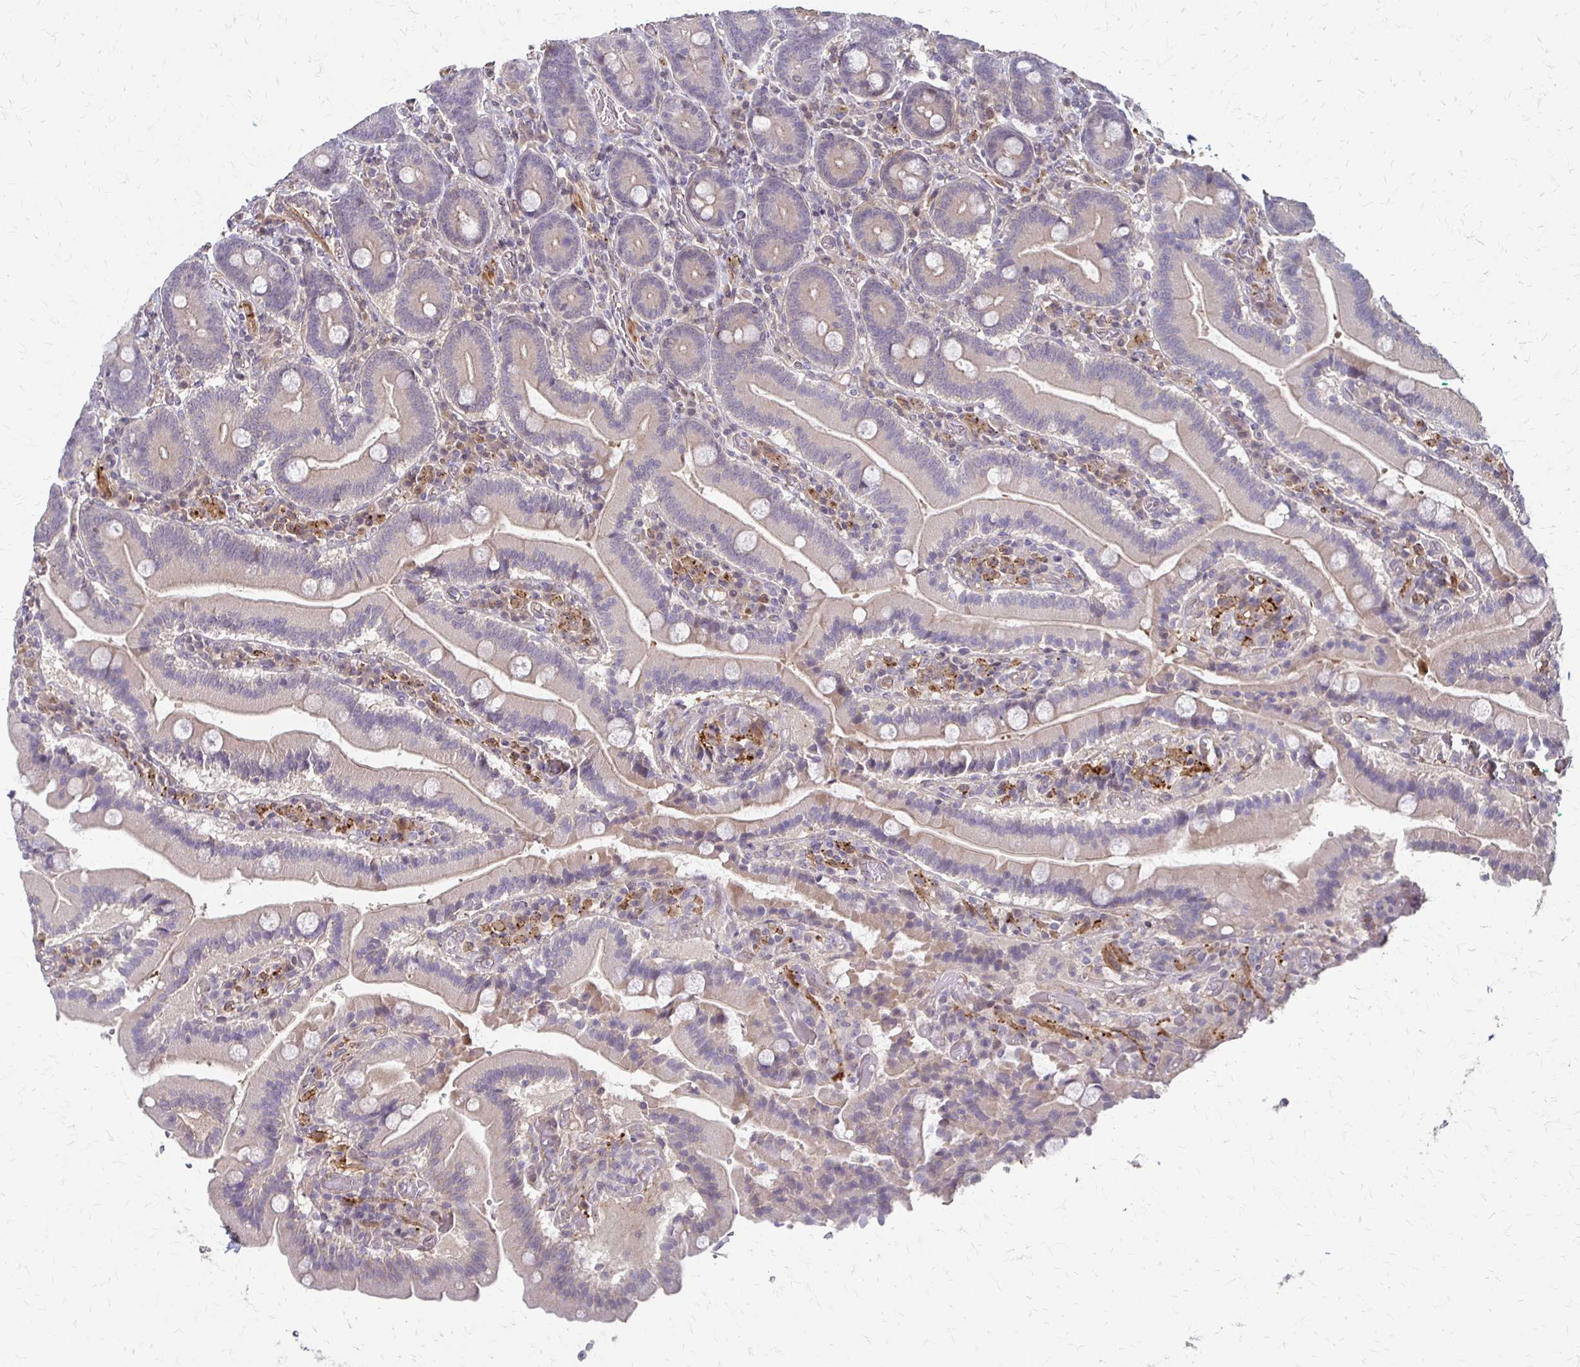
{"staining": {"intensity": "weak", "quantity": "25%-75%", "location": "cytoplasmic/membranous"}, "tissue": "duodenum", "cell_type": "Glandular cells", "image_type": "normal", "snomed": [{"axis": "morphology", "description": "Normal tissue, NOS"}, {"axis": "topography", "description": "Duodenum"}], "caption": "Human duodenum stained for a protein (brown) displays weak cytoplasmic/membranous positive positivity in approximately 25%-75% of glandular cells.", "gene": "CFL2", "patient": {"sex": "female", "age": 62}}